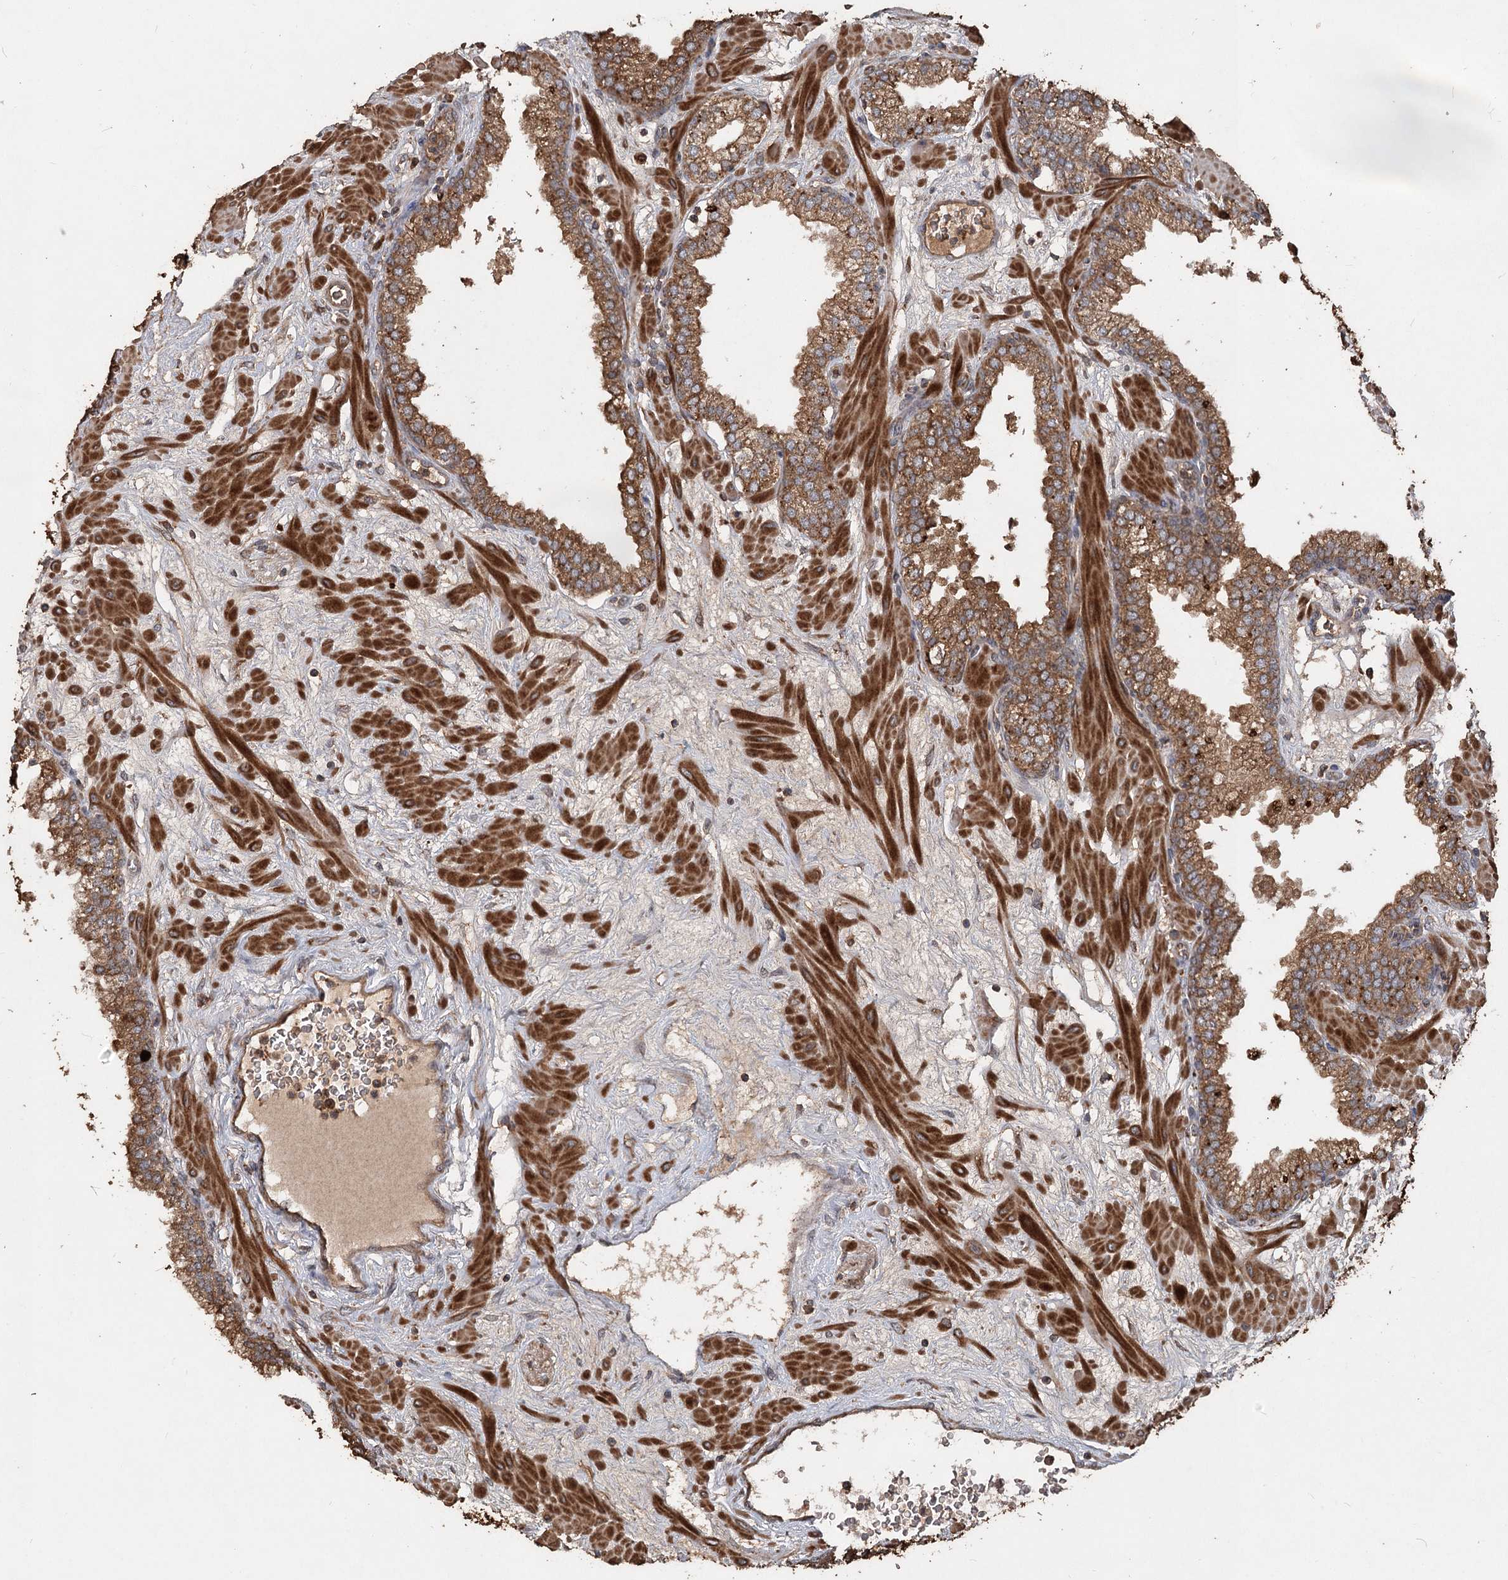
{"staining": {"intensity": "strong", "quantity": ">75%", "location": "cytoplasmic/membranous"}, "tissue": "prostate", "cell_type": "Glandular cells", "image_type": "normal", "snomed": [{"axis": "morphology", "description": "Normal tissue, NOS"}, {"axis": "morphology", "description": "Urothelial carcinoma, Low grade"}, {"axis": "topography", "description": "Urinary bladder"}, {"axis": "topography", "description": "Prostate"}], "caption": "A brown stain highlights strong cytoplasmic/membranous expression of a protein in glandular cells of normal prostate.", "gene": "PIK3C2A", "patient": {"sex": "male", "age": 60}}